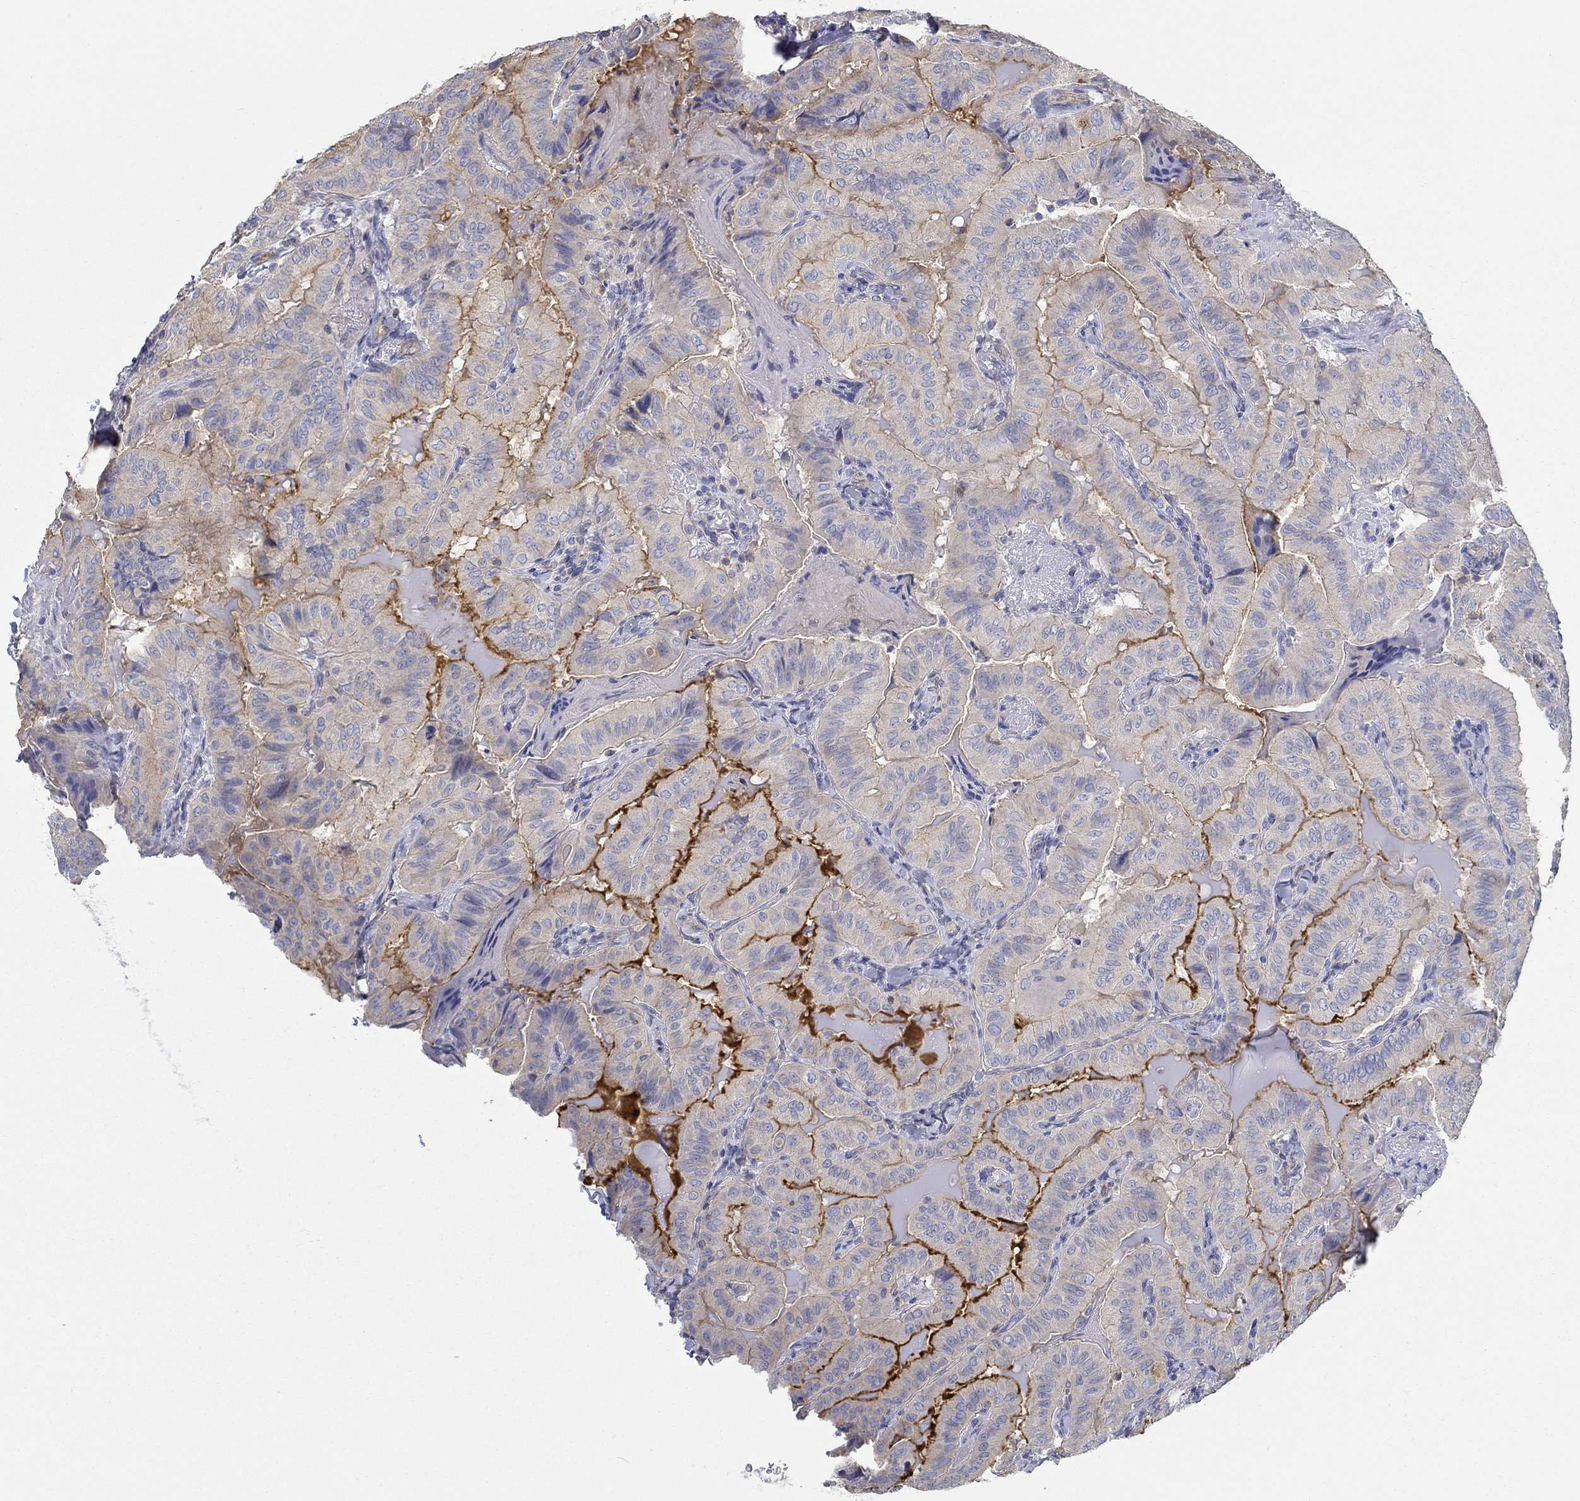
{"staining": {"intensity": "strong", "quantity": "<25%", "location": "cytoplasmic/membranous"}, "tissue": "thyroid cancer", "cell_type": "Tumor cells", "image_type": "cancer", "snomed": [{"axis": "morphology", "description": "Papillary adenocarcinoma, NOS"}, {"axis": "topography", "description": "Thyroid gland"}], "caption": "Thyroid papillary adenocarcinoma stained with IHC shows strong cytoplasmic/membranous positivity in about <25% of tumor cells. The protein is shown in brown color, while the nuclei are stained blue.", "gene": "BBOF1", "patient": {"sex": "female", "age": 68}}